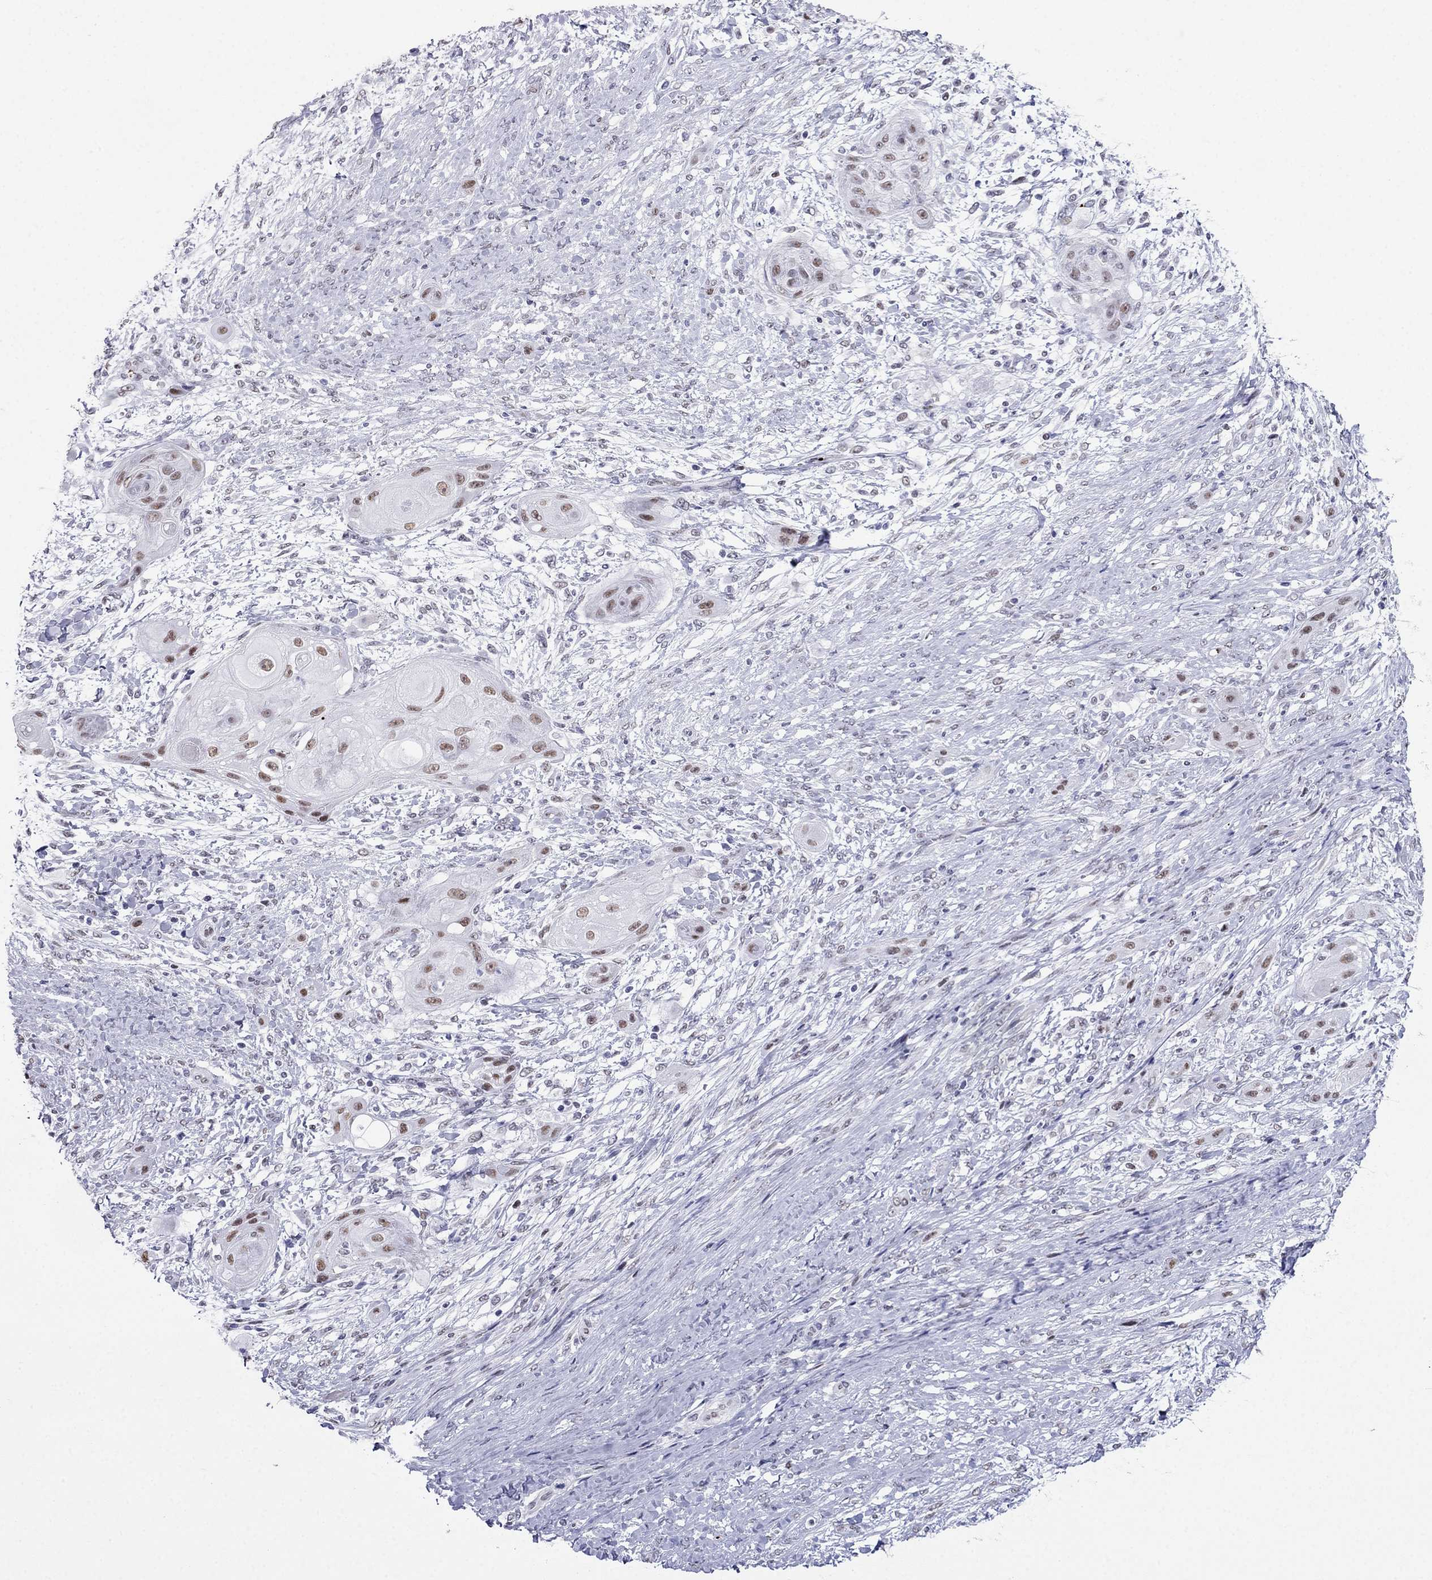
{"staining": {"intensity": "weak", "quantity": ">75%", "location": "nuclear"}, "tissue": "skin cancer", "cell_type": "Tumor cells", "image_type": "cancer", "snomed": [{"axis": "morphology", "description": "Squamous cell carcinoma, NOS"}, {"axis": "topography", "description": "Skin"}], "caption": "Immunohistochemical staining of skin cancer (squamous cell carcinoma) demonstrates low levels of weak nuclear staining in approximately >75% of tumor cells.", "gene": "PPM1G", "patient": {"sex": "male", "age": 62}}